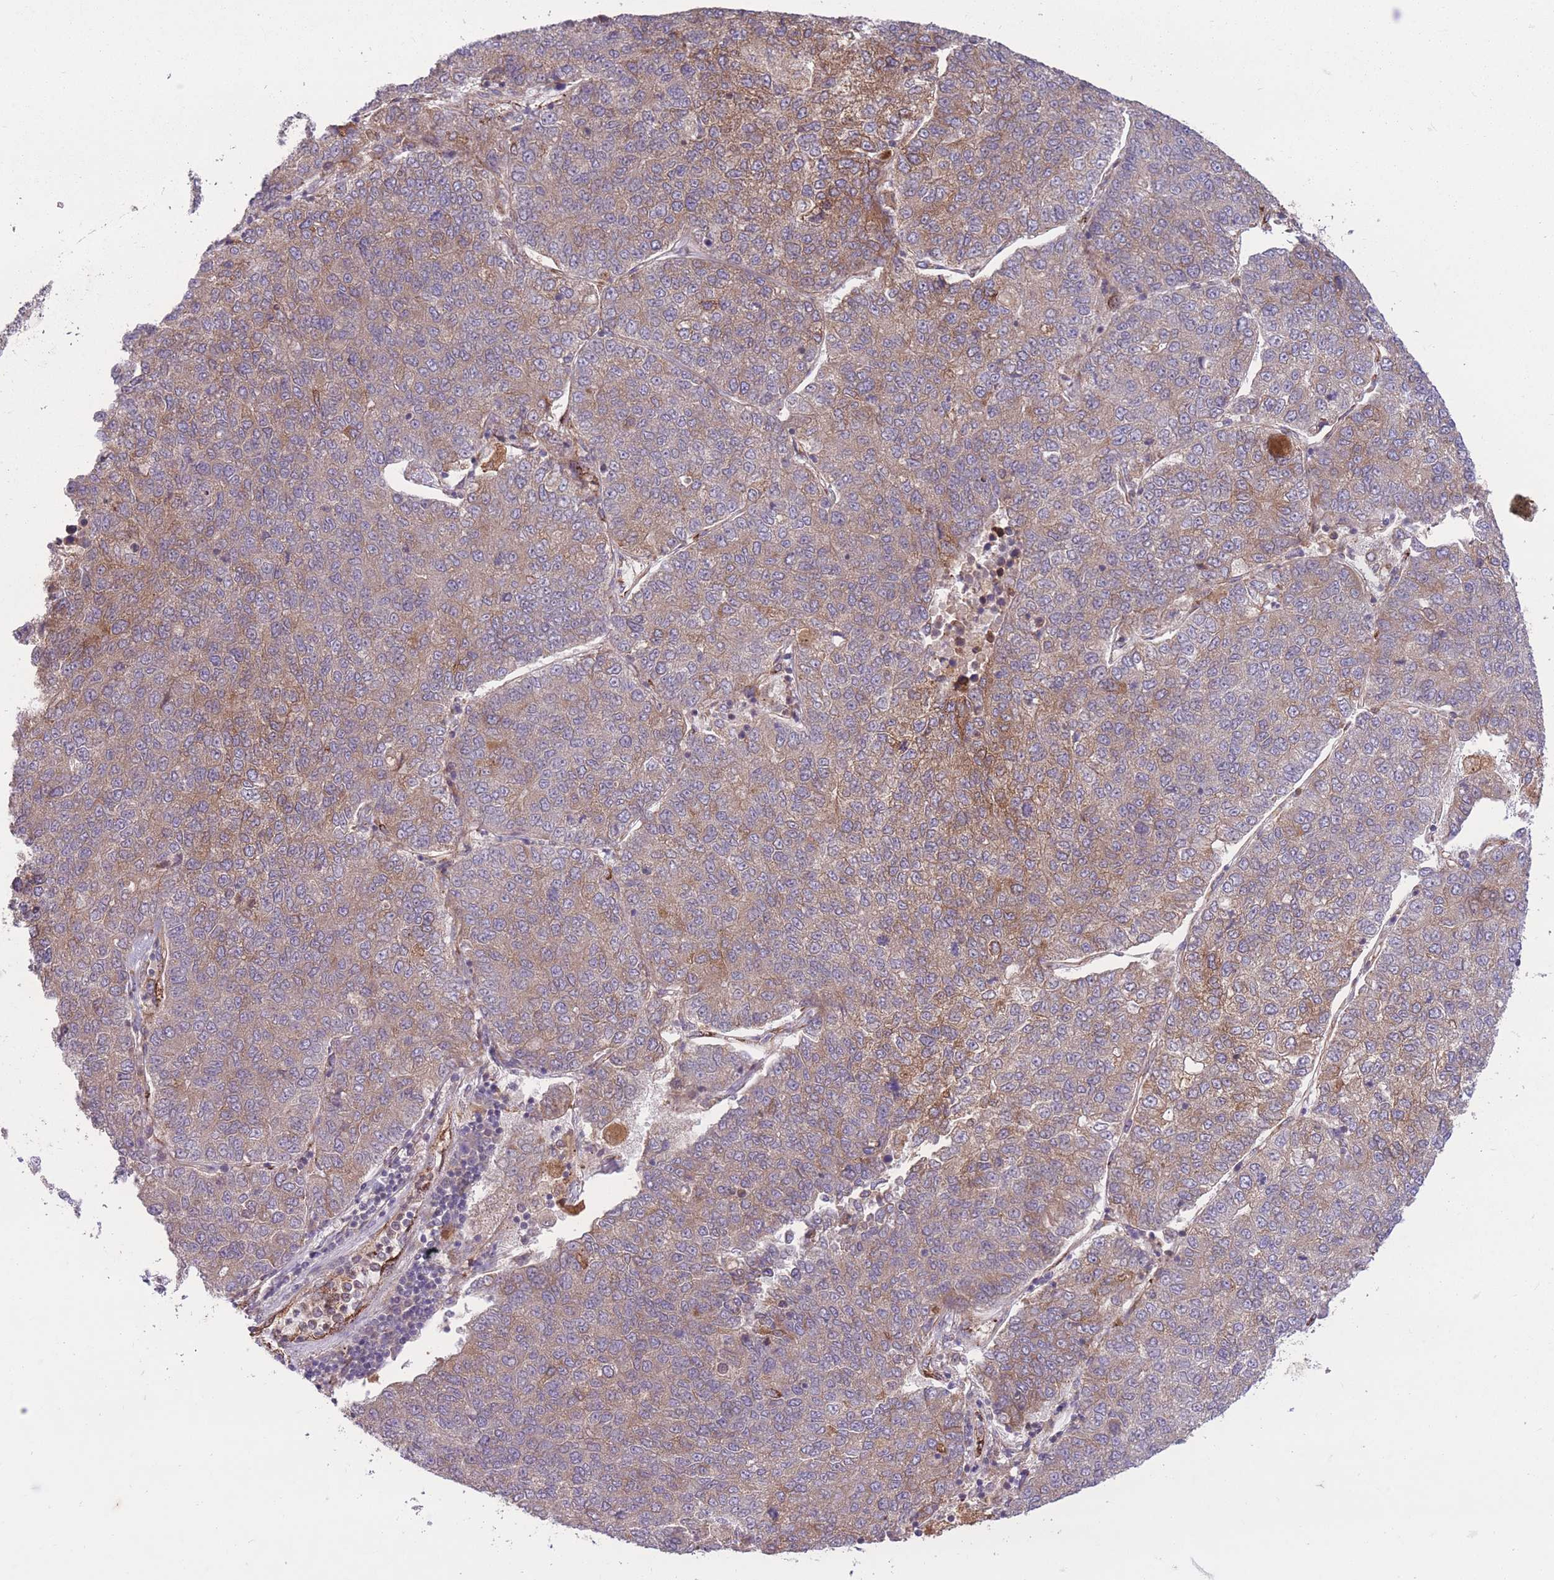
{"staining": {"intensity": "moderate", "quantity": "<25%", "location": "cytoplasmic/membranous"}, "tissue": "lung cancer", "cell_type": "Tumor cells", "image_type": "cancer", "snomed": [{"axis": "morphology", "description": "Adenocarcinoma, NOS"}, {"axis": "topography", "description": "Lung"}], "caption": "Tumor cells demonstrate low levels of moderate cytoplasmic/membranous positivity in approximately <25% of cells in adenocarcinoma (lung).", "gene": "CISH", "patient": {"sex": "male", "age": 49}}